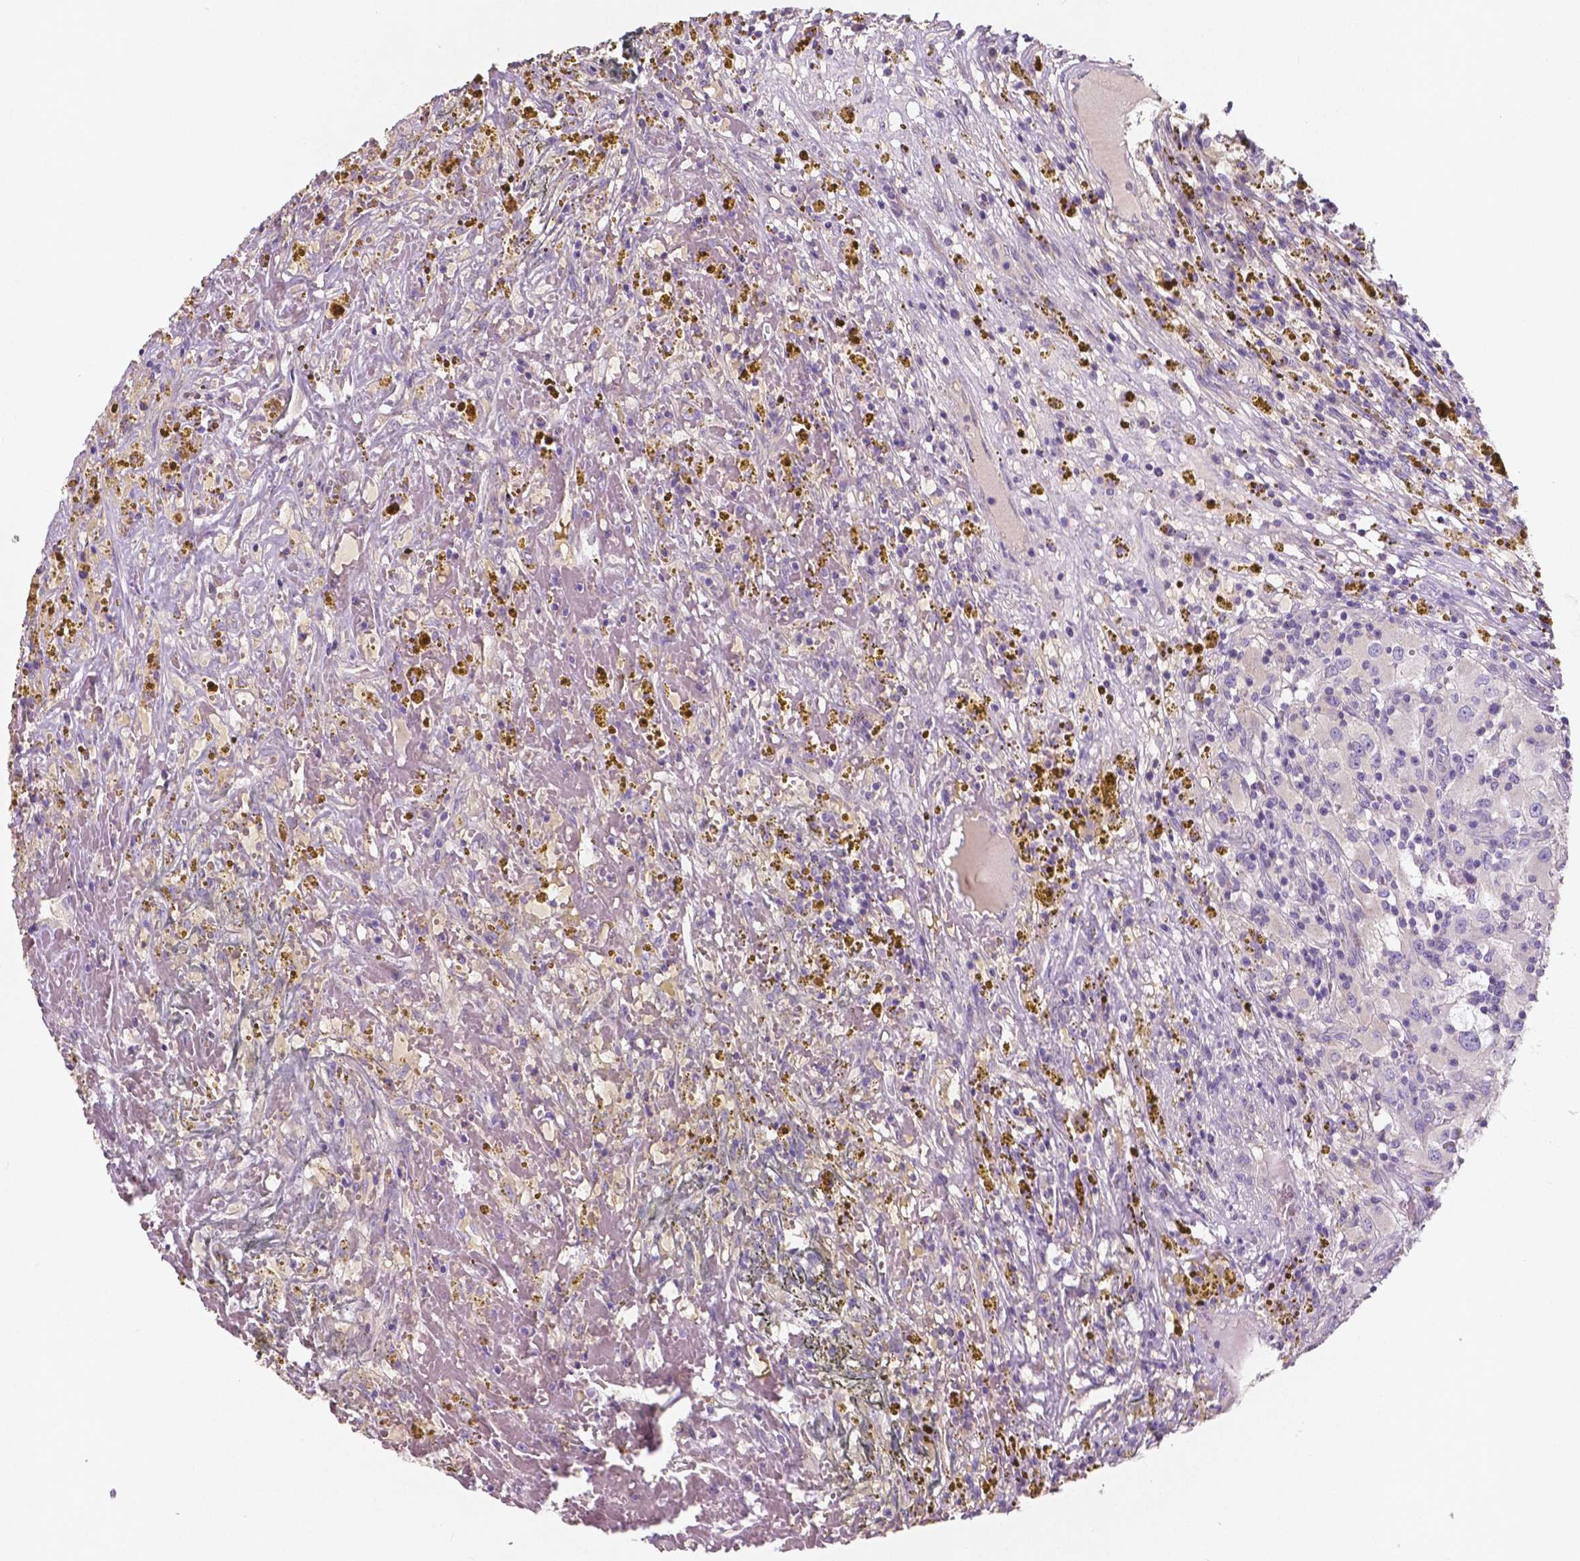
{"staining": {"intensity": "negative", "quantity": "none", "location": "none"}, "tissue": "renal cancer", "cell_type": "Tumor cells", "image_type": "cancer", "snomed": [{"axis": "morphology", "description": "Adenocarcinoma, NOS"}, {"axis": "topography", "description": "Kidney"}], "caption": "Immunohistochemical staining of human adenocarcinoma (renal) demonstrates no significant positivity in tumor cells. (DAB (3,3'-diaminobenzidine) IHC with hematoxylin counter stain).", "gene": "LSM14B", "patient": {"sex": "female", "age": 67}}